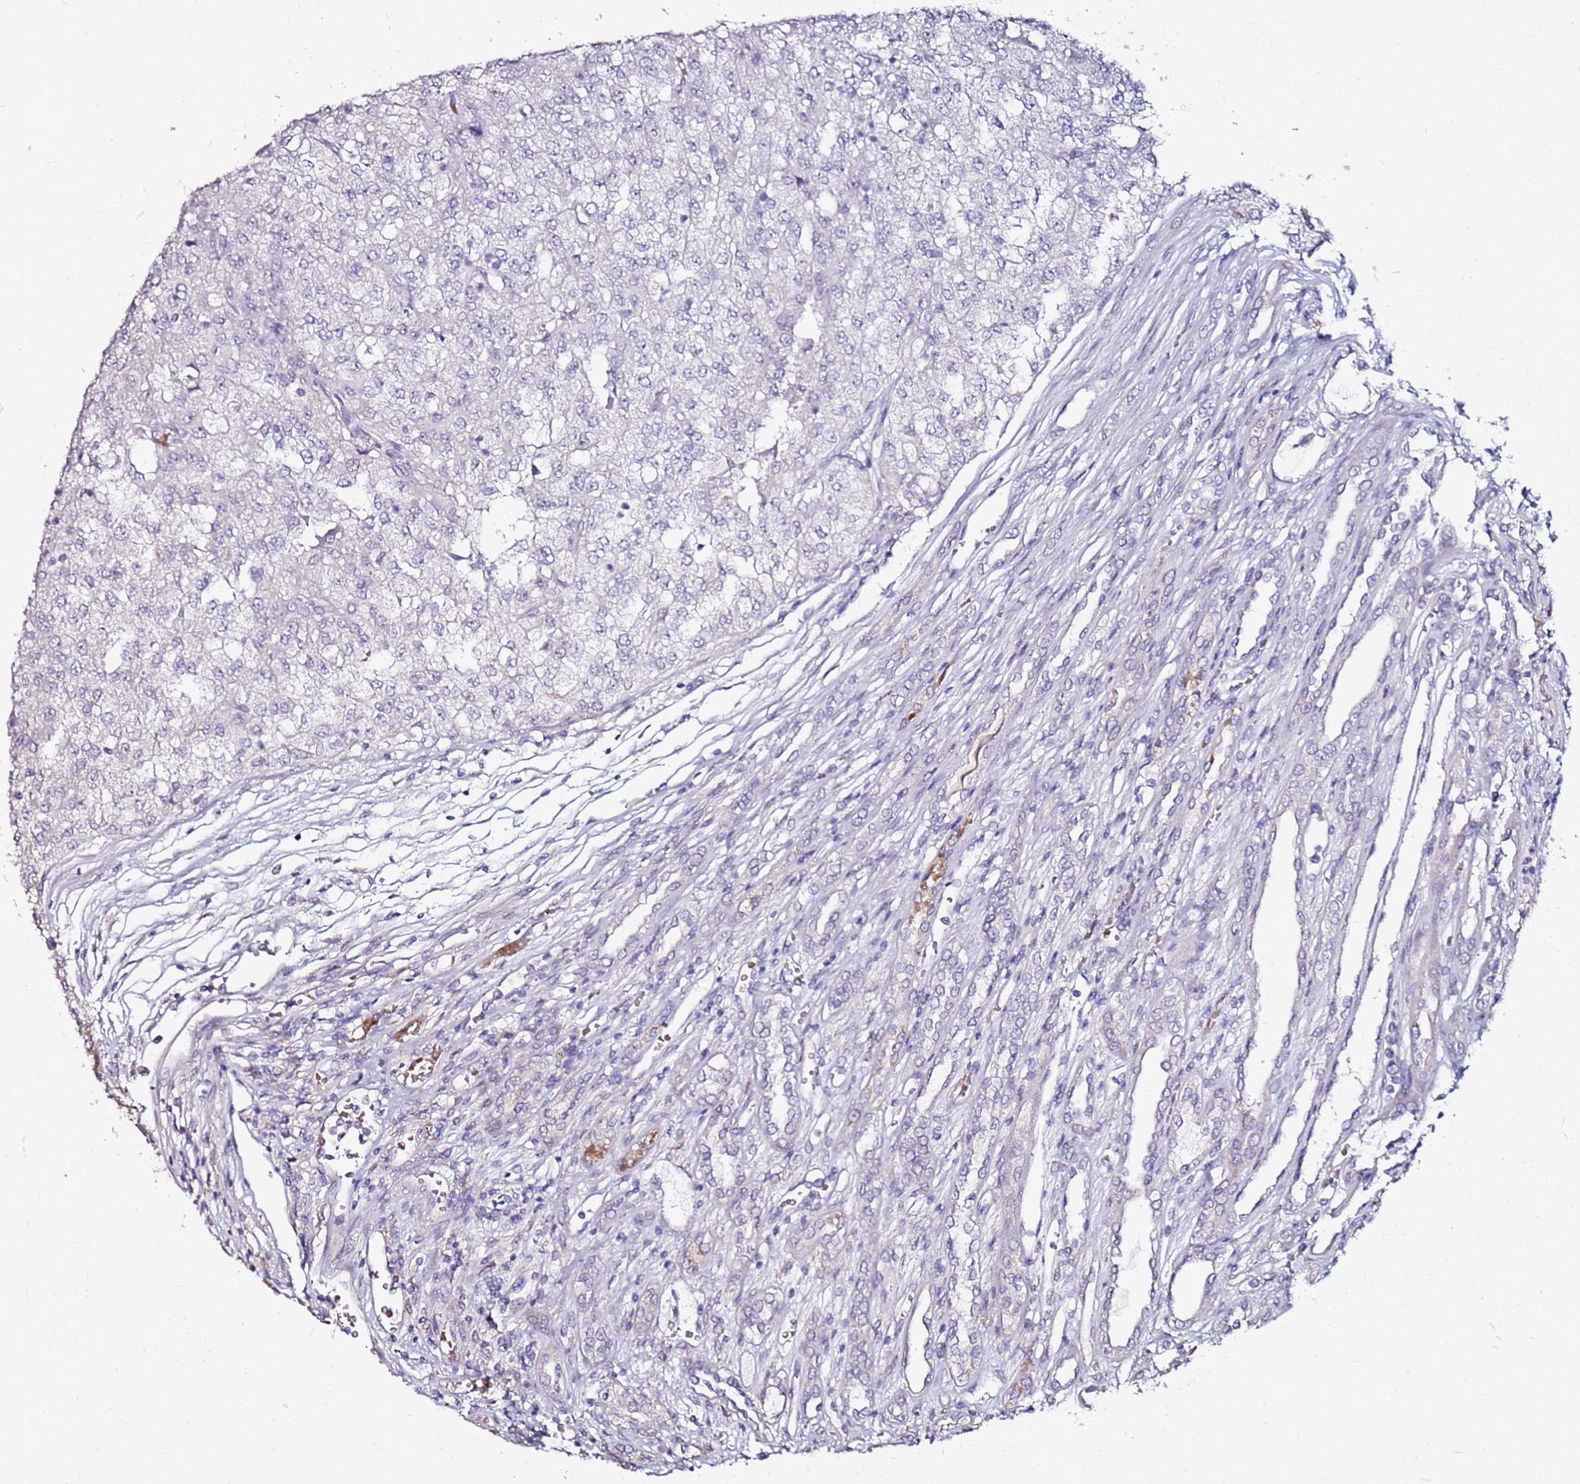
{"staining": {"intensity": "negative", "quantity": "none", "location": "none"}, "tissue": "renal cancer", "cell_type": "Tumor cells", "image_type": "cancer", "snomed": [{"axis": "morphology", "description": "Adenocarcinoma, NOS"}, {"axis": "topography", "description": "Kidney"}], "caption": "Tumor cells are negative for protein expression in human renal cancer (adenocarcinoma).", "gene": "C3orf80", "patient": {"sex": "female", "age": 54}}